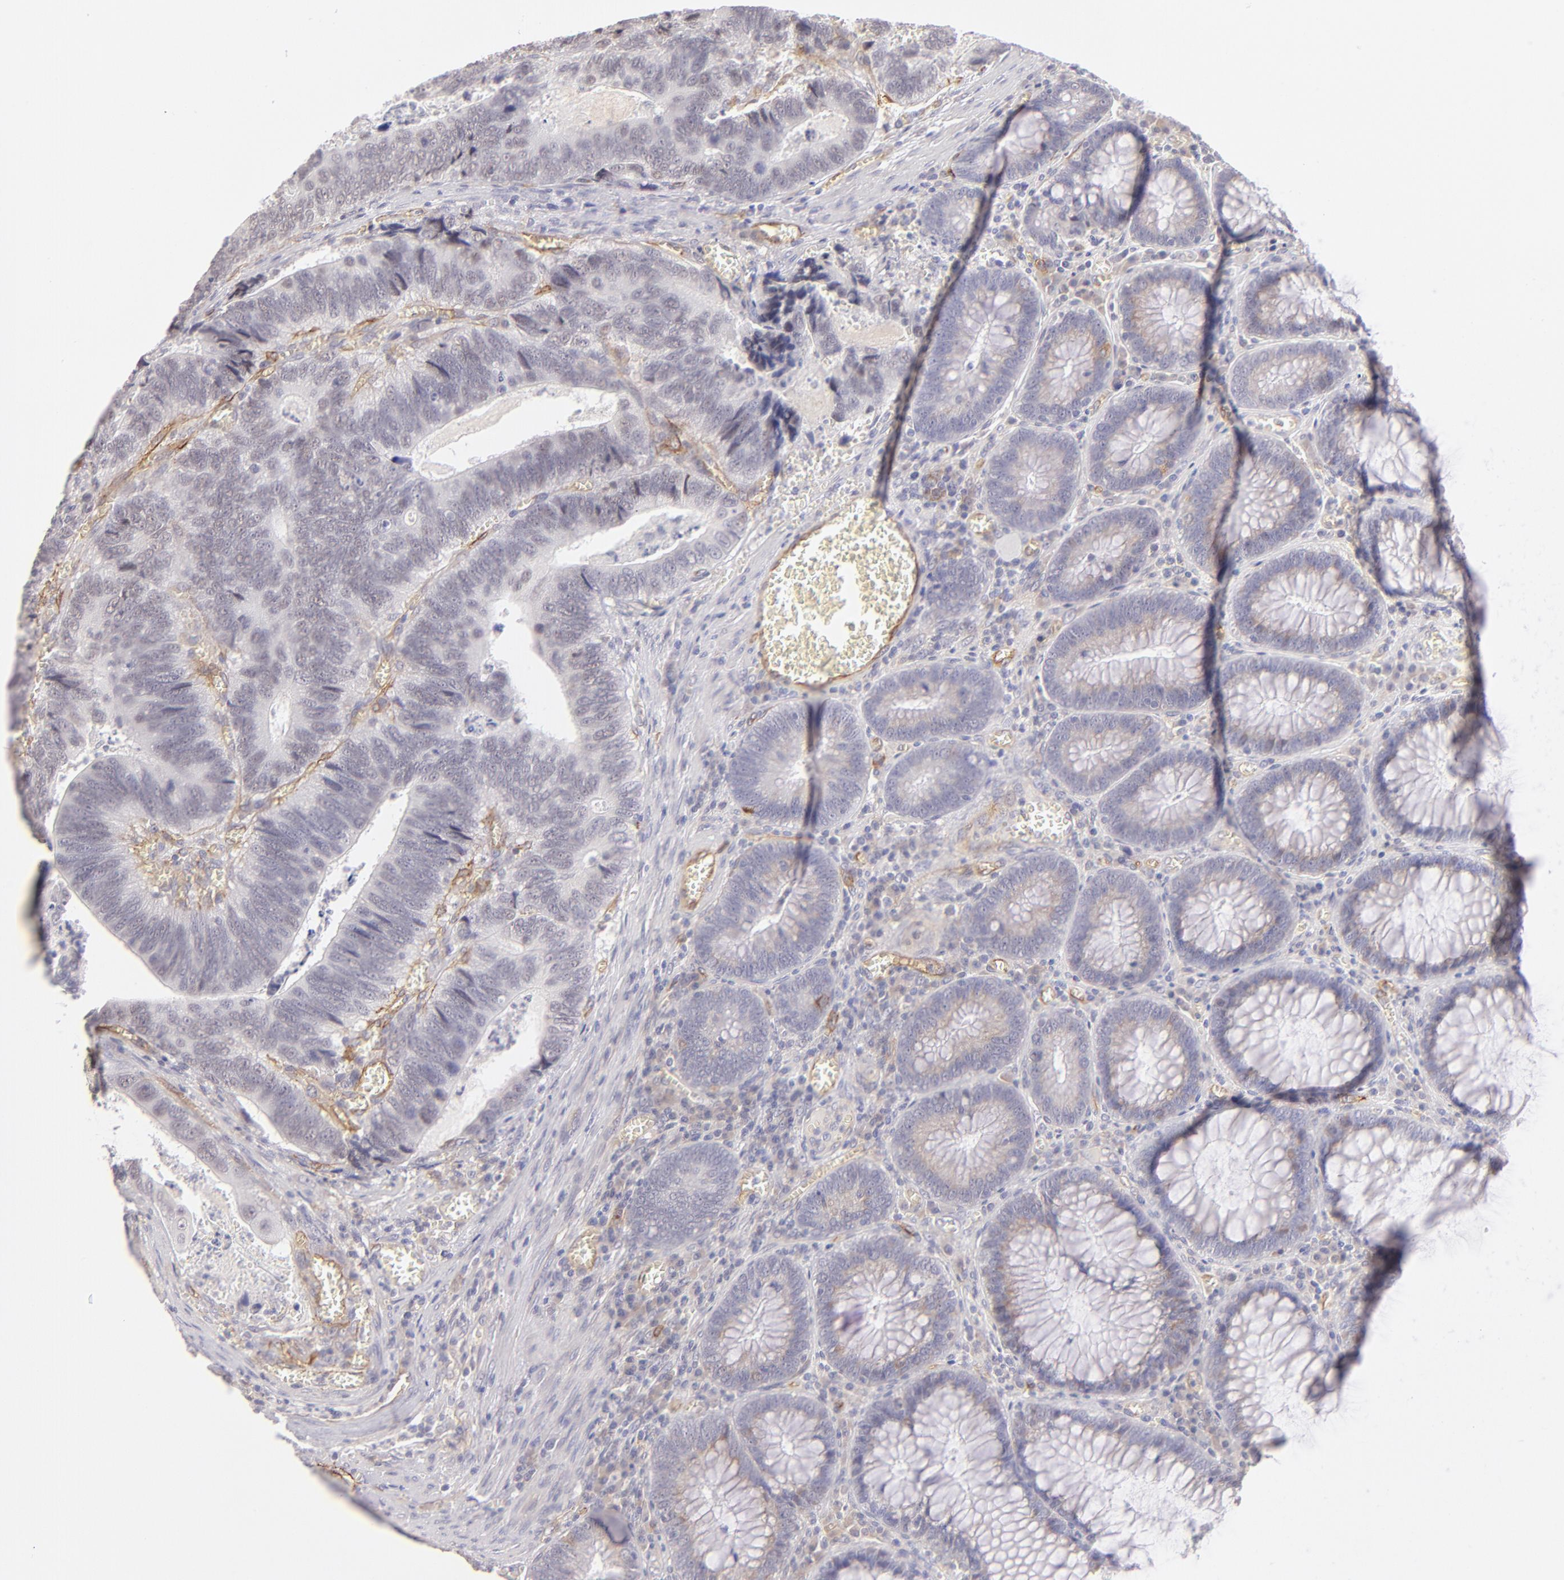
{"staining": {"intensity": "negative", "quantity": "none", "location": "none"}, "tissue": "colorectal cancer", "cell_type": "Tumor cells", "image_type": "cancer", "snomed": [{"axis": "morphology", "description": "Adenocarcinoma, NOS"}, {"axis": "topography", "description": "Colon"}], "caption": "Tumor cells show no significant expression in adenocarcinoma (colorectal).", "gene": "THBD", "patient": {"sex": "male", "age": 72}}